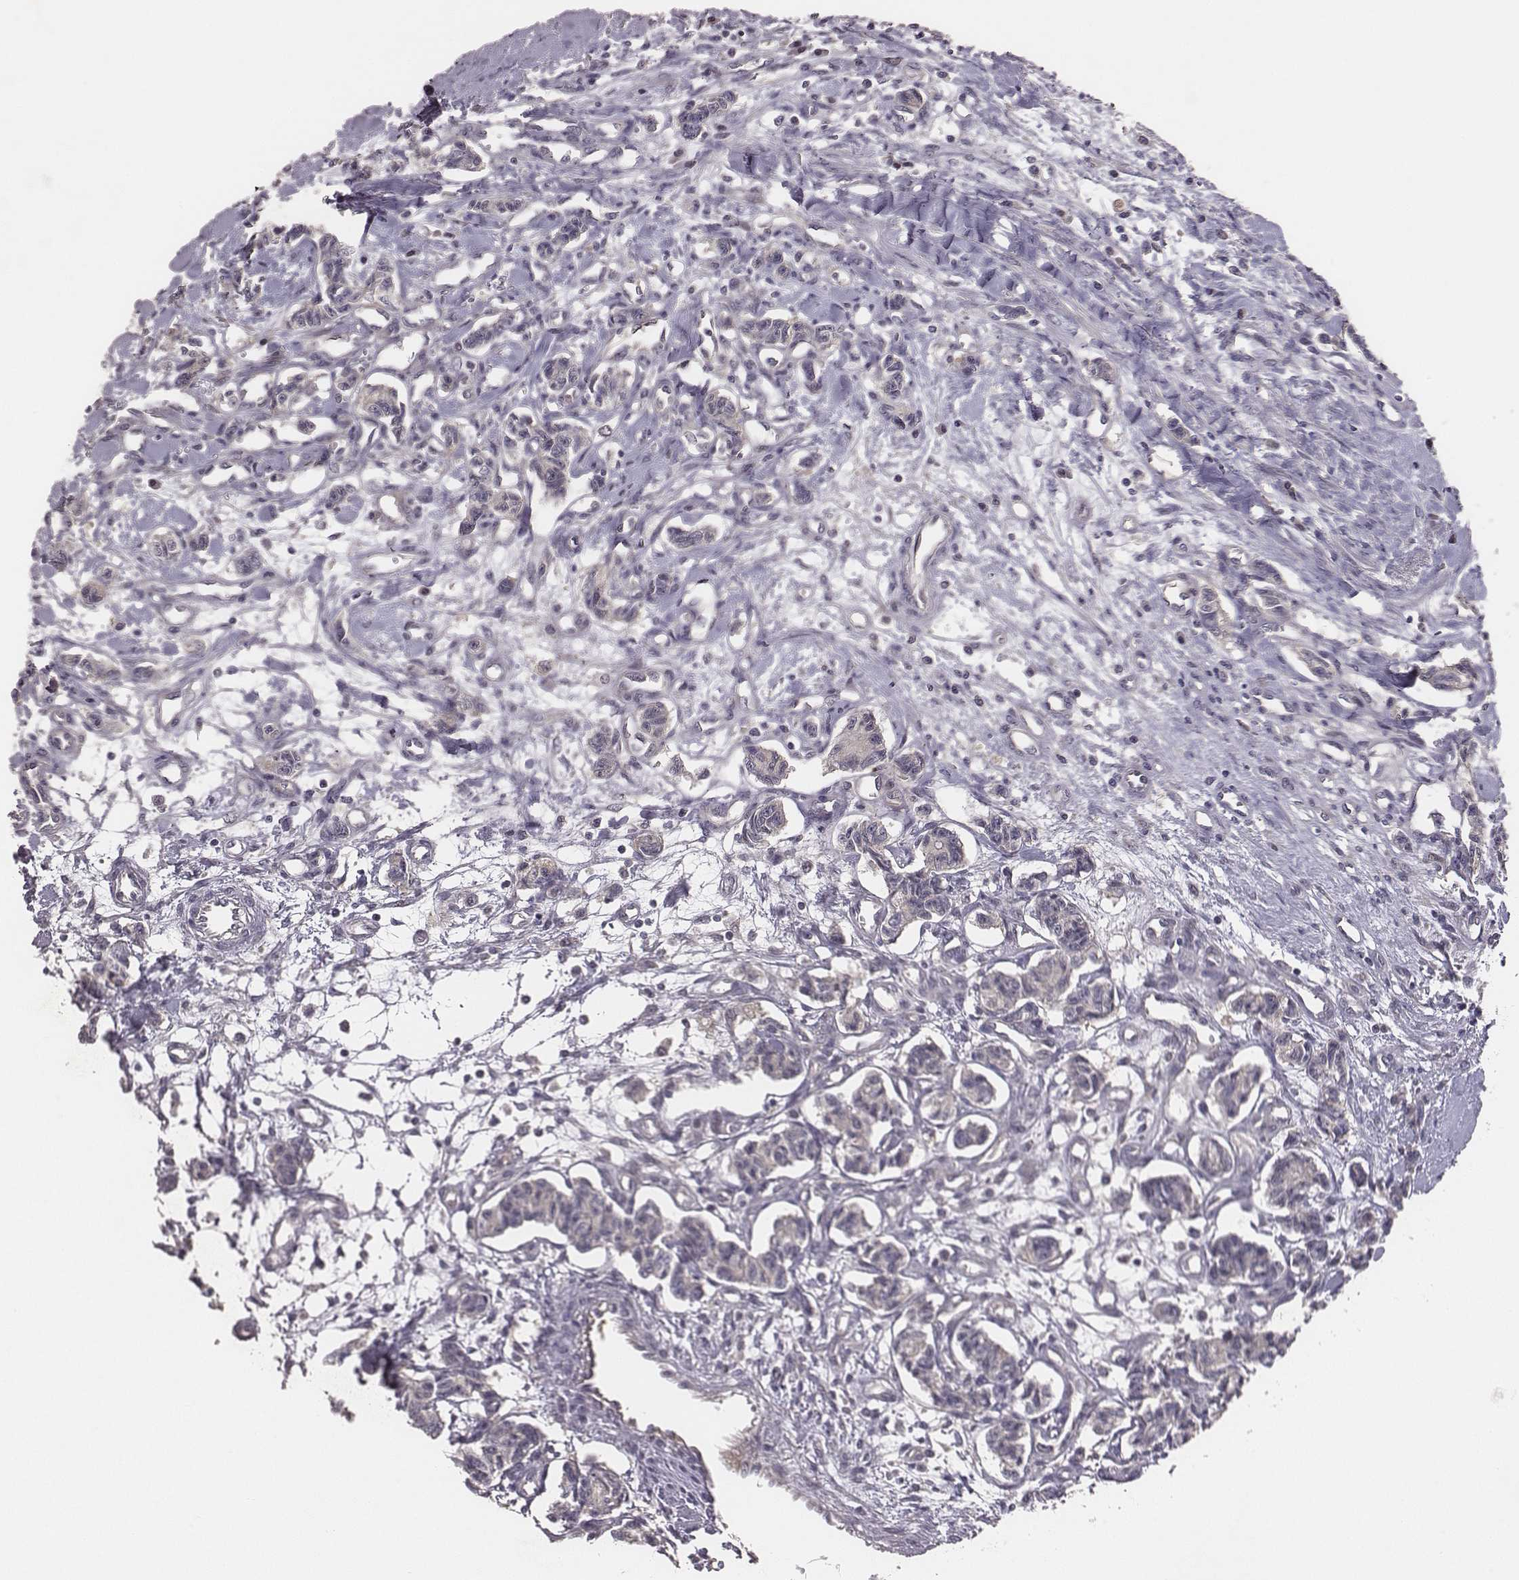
{"staining": {"intensity": "negative", "quantity": "none", "location": "none"}, "tissue": "carcinoid", "cell_type": "Tumor cells", "image_type": "cancer", "snomed": [{"axis": "morphology", "description": "Carcinoid, malignant, NOS"}, {"axis": "topography", "description": "Kidney"}], "caption": "Tumor cells are negative for brown protein staining in malignant carcinoid.", "gene": "SMURF2", "patient": {"sex": "female", "age": 41}}